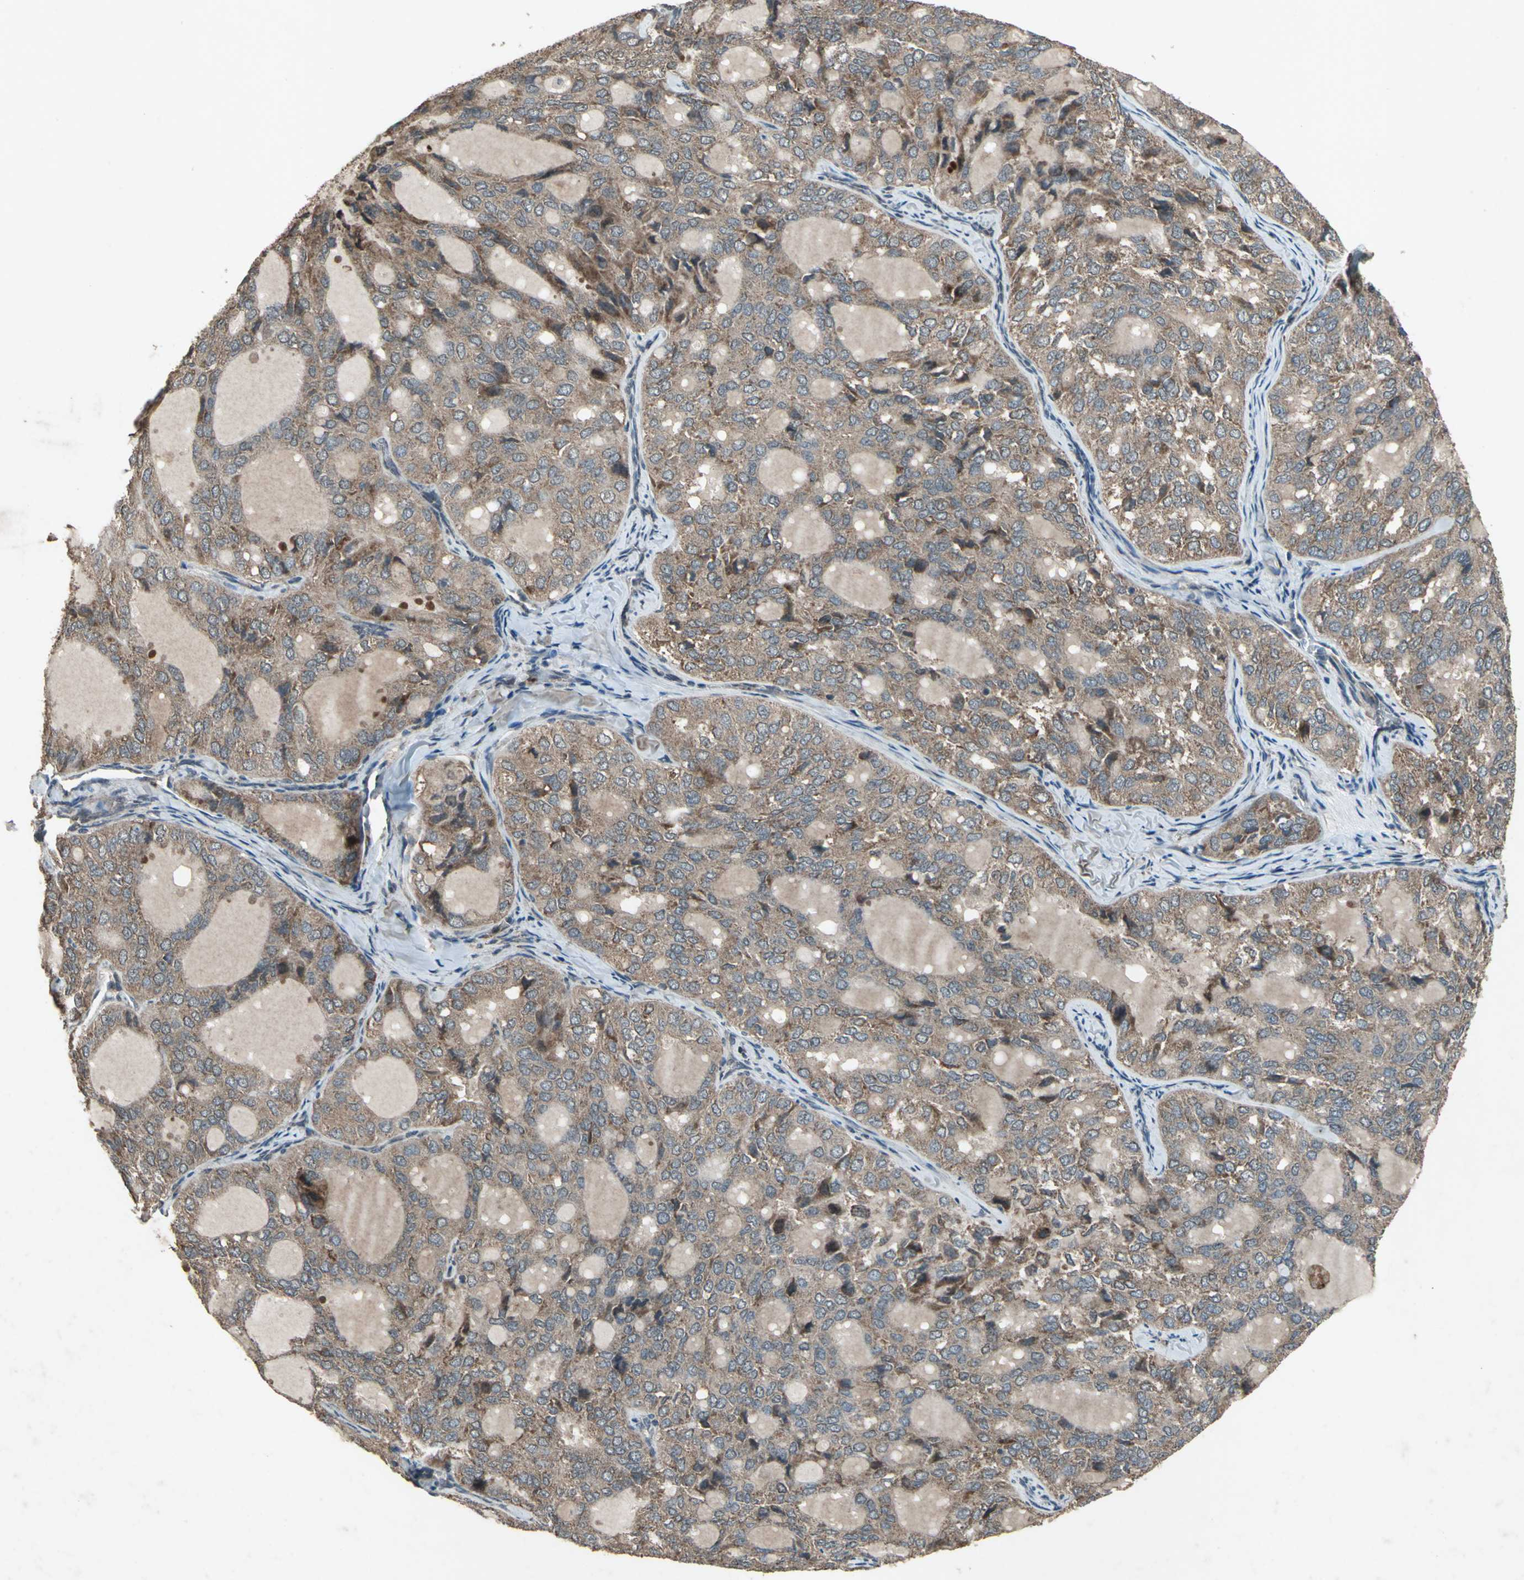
{"staining": {"intensity": "weak", "quantity": ">75%", "location": "cytoplasmic/membranous"}, "tissue": "thyroid cancer", "cell_type": "Tumor cells", "image_type": "cancer", "snomed": [{"axis": "morphology", "description": "Follicular adenoma carcinoma, NOS"}, {"axis": "topography", "description": "Thyroid gland"}], "caption": "Thyroid follicular adenoma carcinoma stained with immunohistochemistry (IHC) reveals weak cytoplasmic/membranous positivity in about >75% of tumor cells.", "gene": "SEPTIN4", "patient": {"sex": "male", "age": 75}}